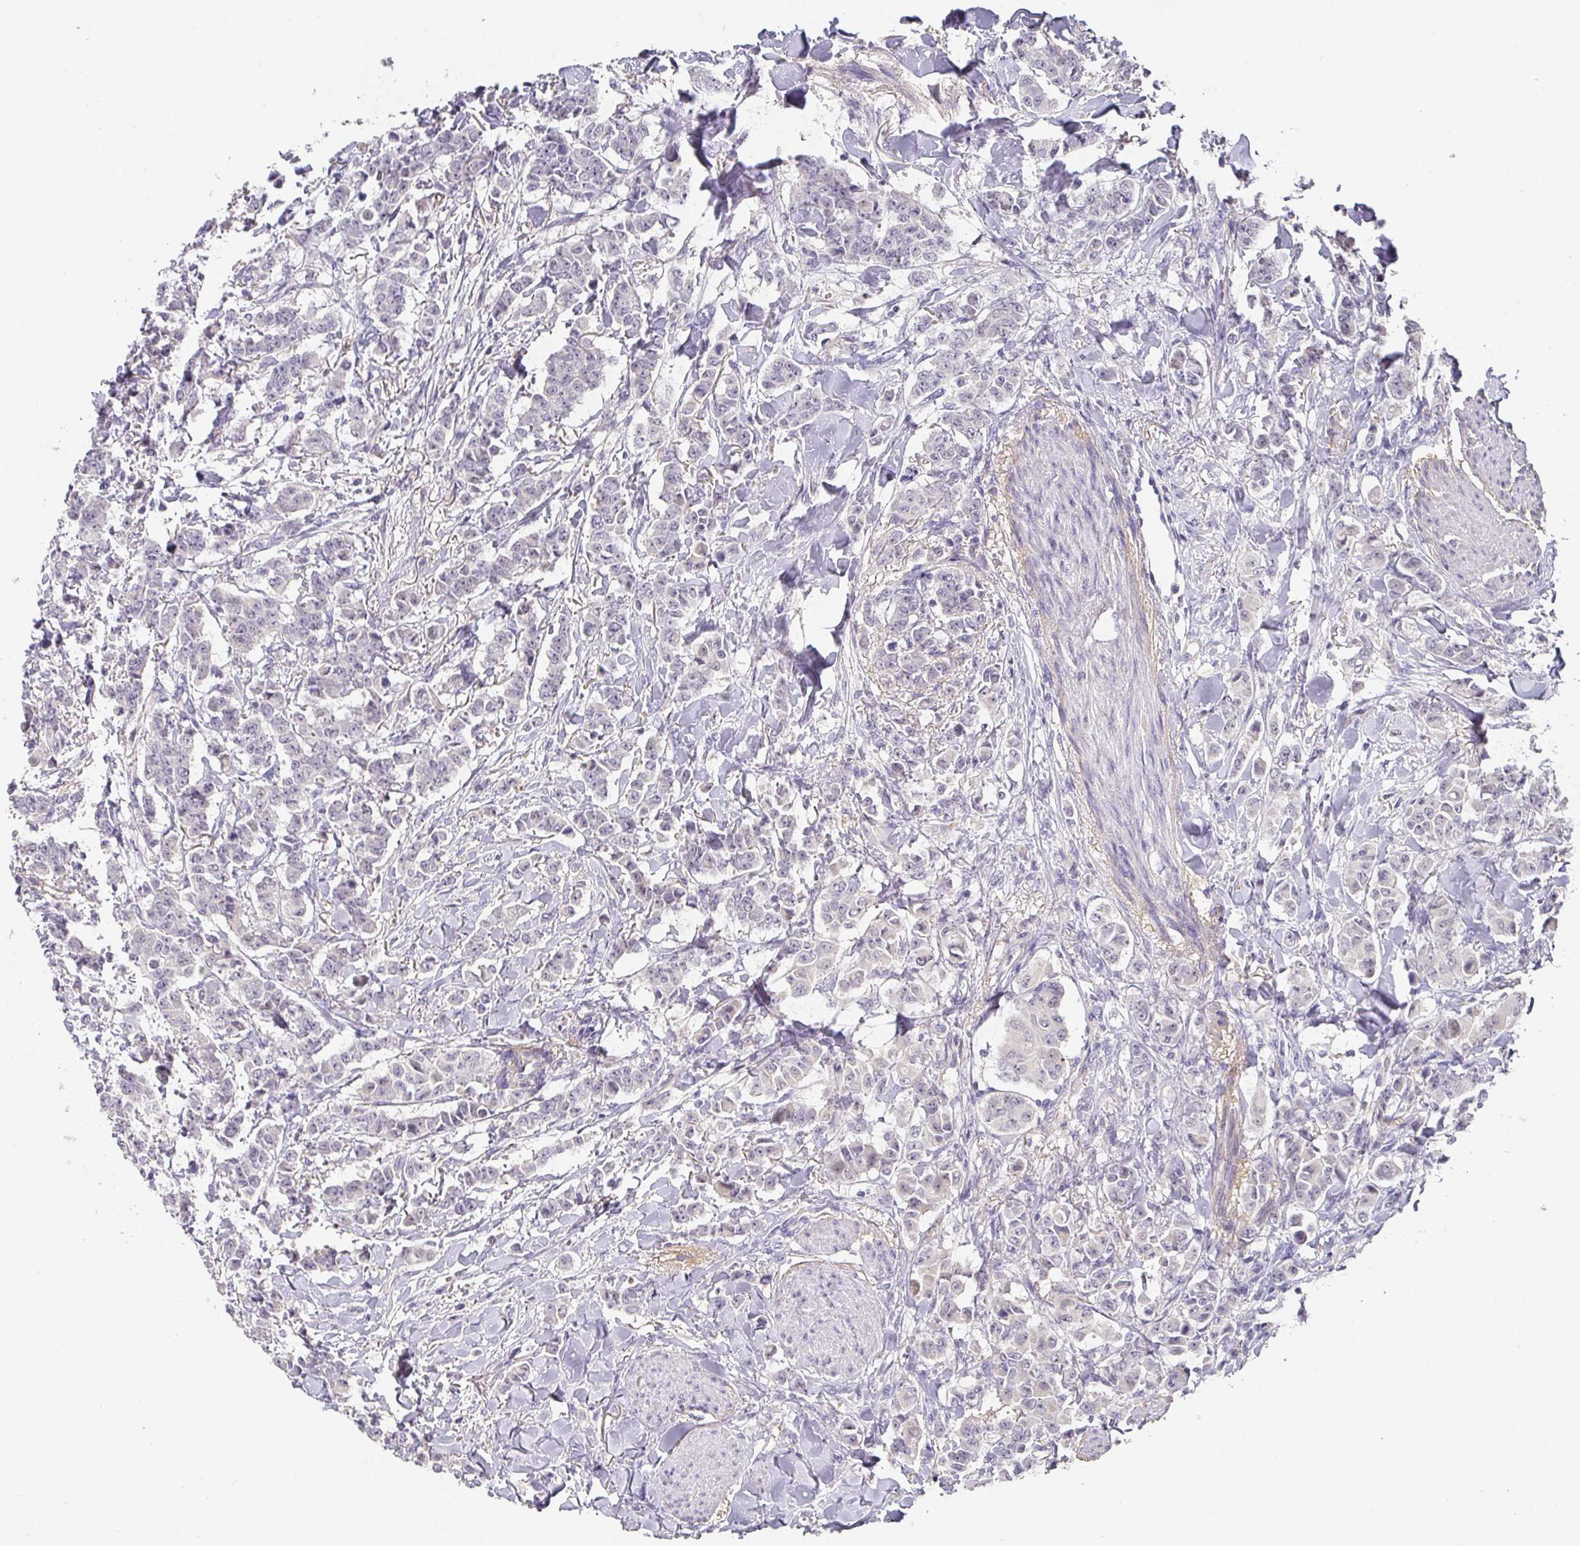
{"staining": {"intensity": "negative", "quantity": "none", "location": "none"}, "tissue": "breast cancer", "cell_type": "Tumor cells", "image_type": "cancer", "snomed": [{"axis": "morphology", "description": "Duct carcinoma"}, {"axis": "topography", "description": "Breast"}], "caption": "DAB (3,3'-diaminobenzidine) immunohistochemical staining of human invasive ductal carcinoma (breast) exhibits no significant positivity in tumor cells.", "gene": "FOXN4", "patient": {"sex": "female", "age": 40}}